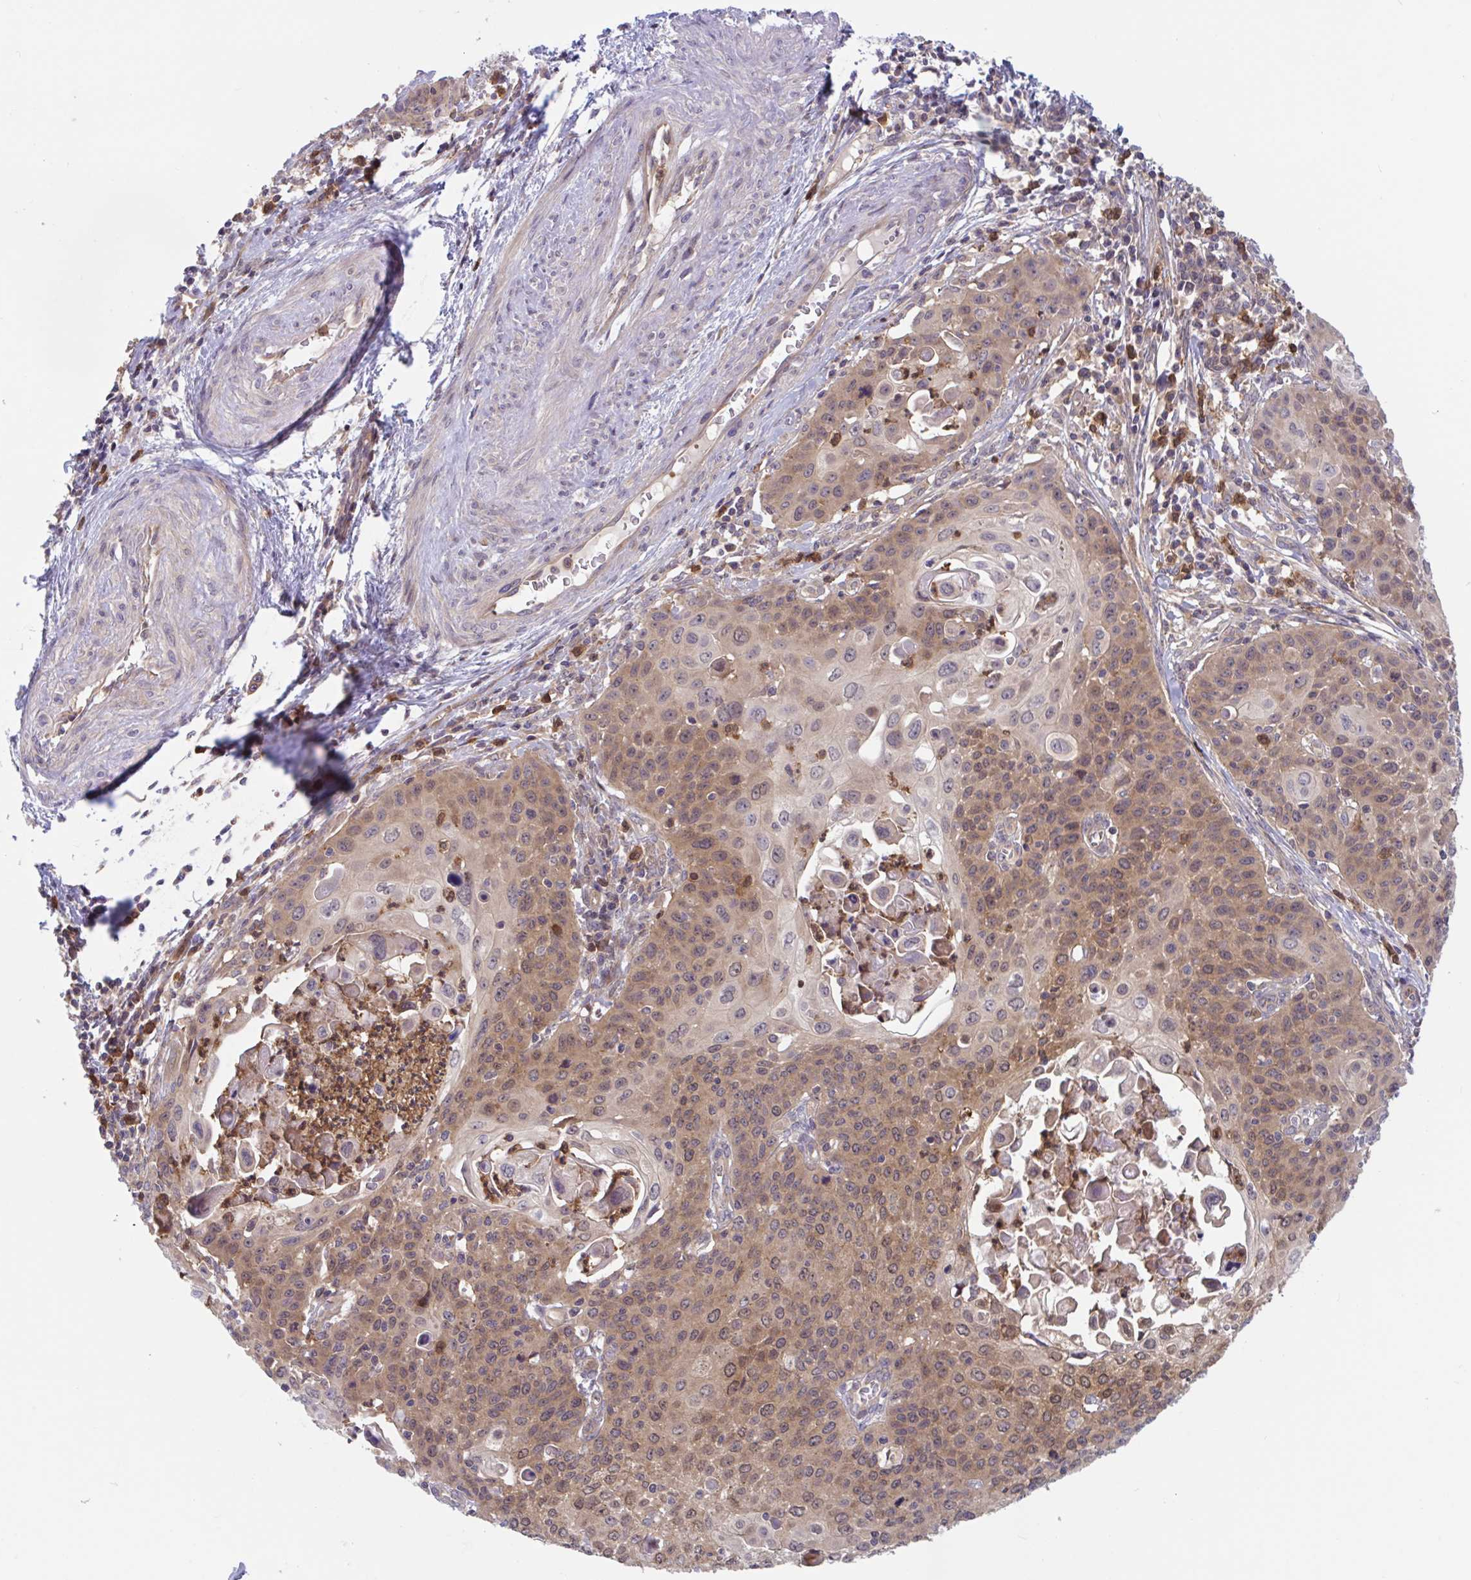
{"staining": {"intensity": "moderate", "quantity": ">75%", "location": "cytoplasmic/membranous,nuclear"}, "tissue": "cervical cancer", "cell_type": "Tumor cells", "image_type": "cancer", "snomed": [{"axis": "morphology", "description": "Squamous cell carcinoma, NOS"}, {"axis": "topography", "description": "Cervix"}], "caption": "Protein expression analysis of human cervical squamous cell carcinoma reveals moderate cytoplasmic/membranous and nuclear staining in approximately >75% of tumor cells.", "gene": "LMNTD2", "patient": {"sex": "female", "age": 65}}